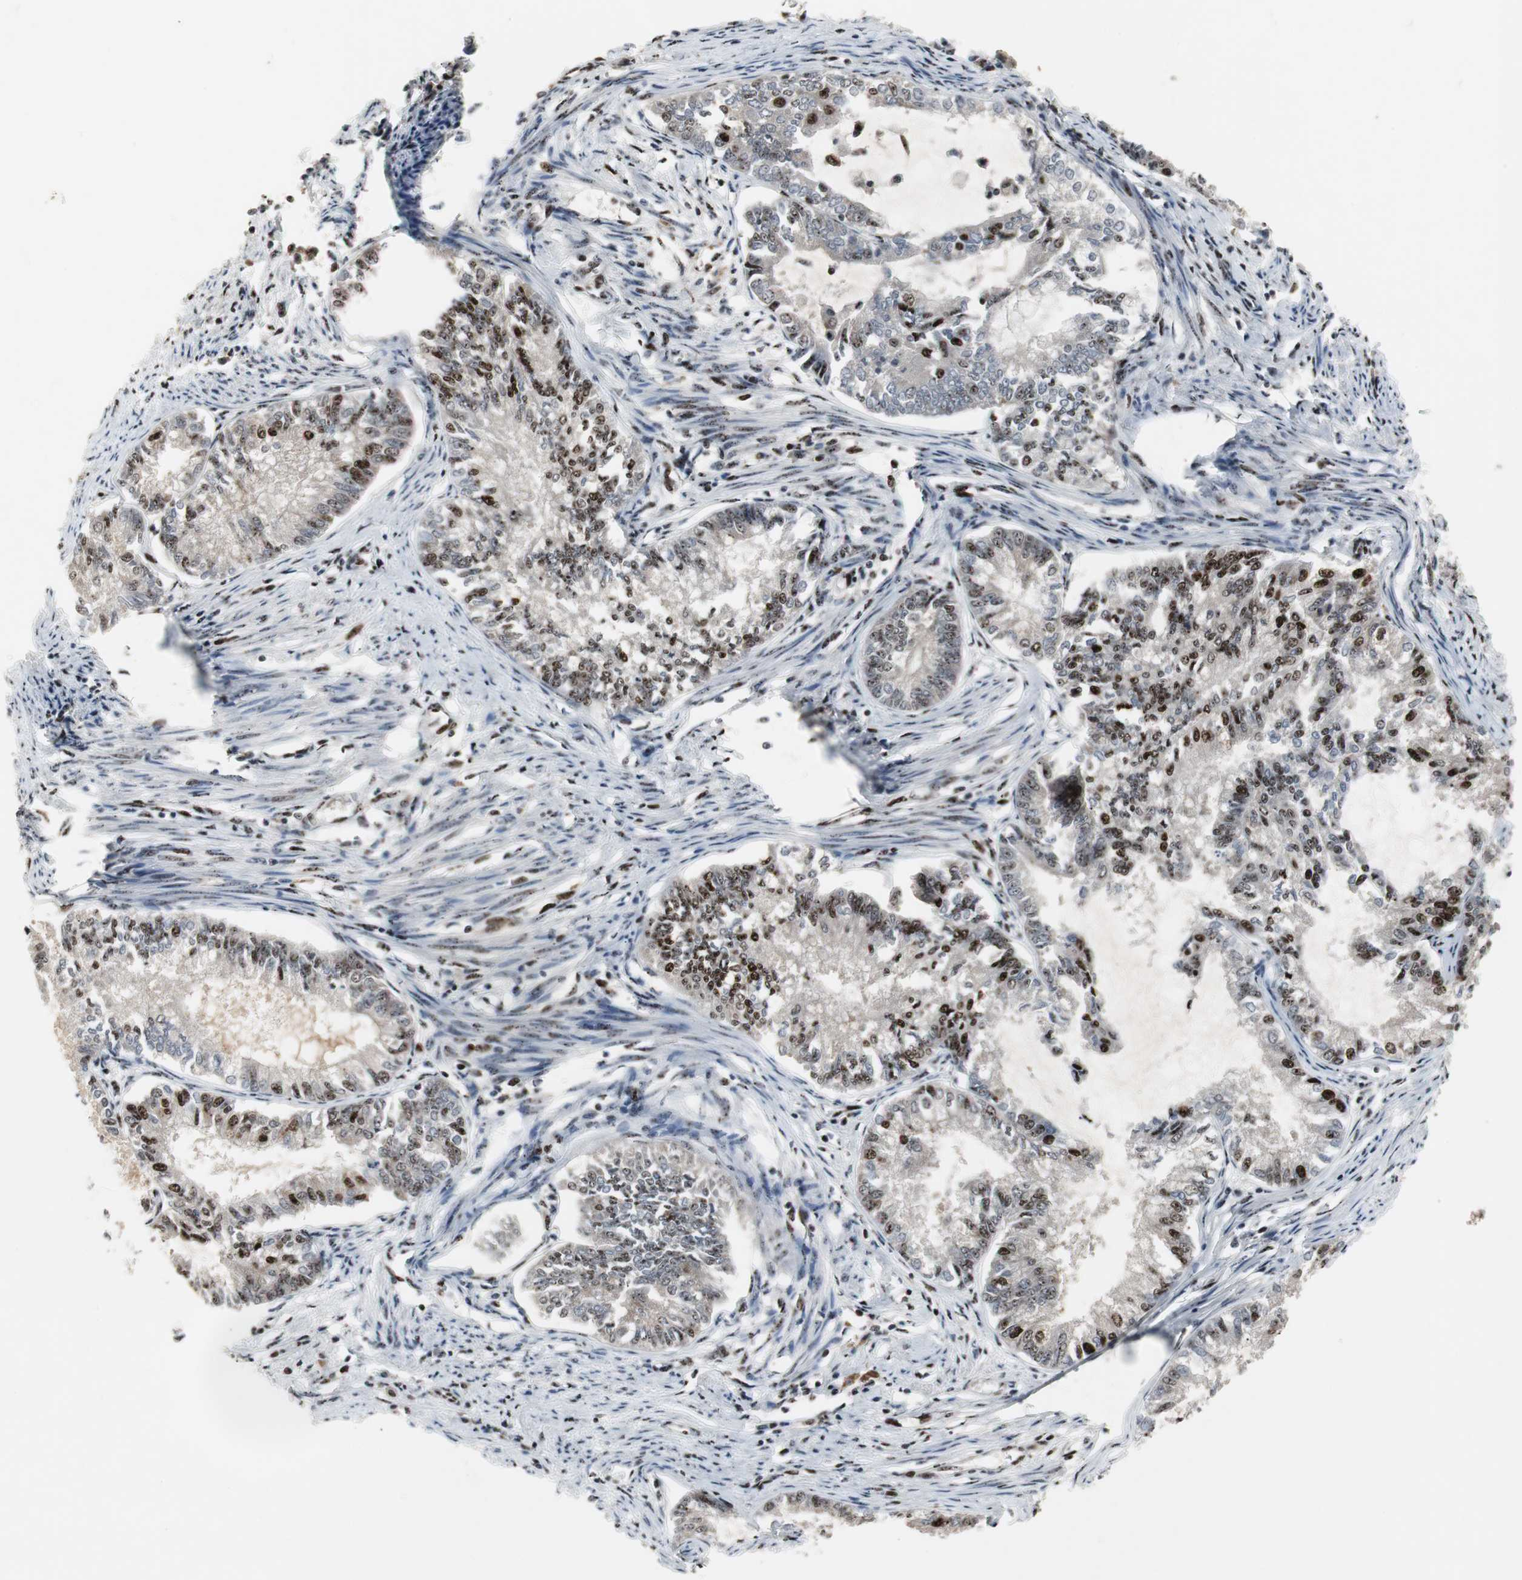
{"staining": {"intensity": "strong", "quantity": "25%-75%", "location": "nuclear"}, "tissue": "endometrial cancer", "cell_type": "Tumor cells", "image_type": "cancer", "snomed": [{"axis": "morphology", "description": "Adenocarcinoma, NOS"}, {"axis": "topography", "description": "Endometrium"}], "caption": "Immunohistochemical staining of endometrial cancer (adenocarcinoma) exhibits strong nuclear protein staining in approximately 25%-75% of tumor cells.", "gene": "GRK2", "patient": {"sex": "female", "age": 86}}